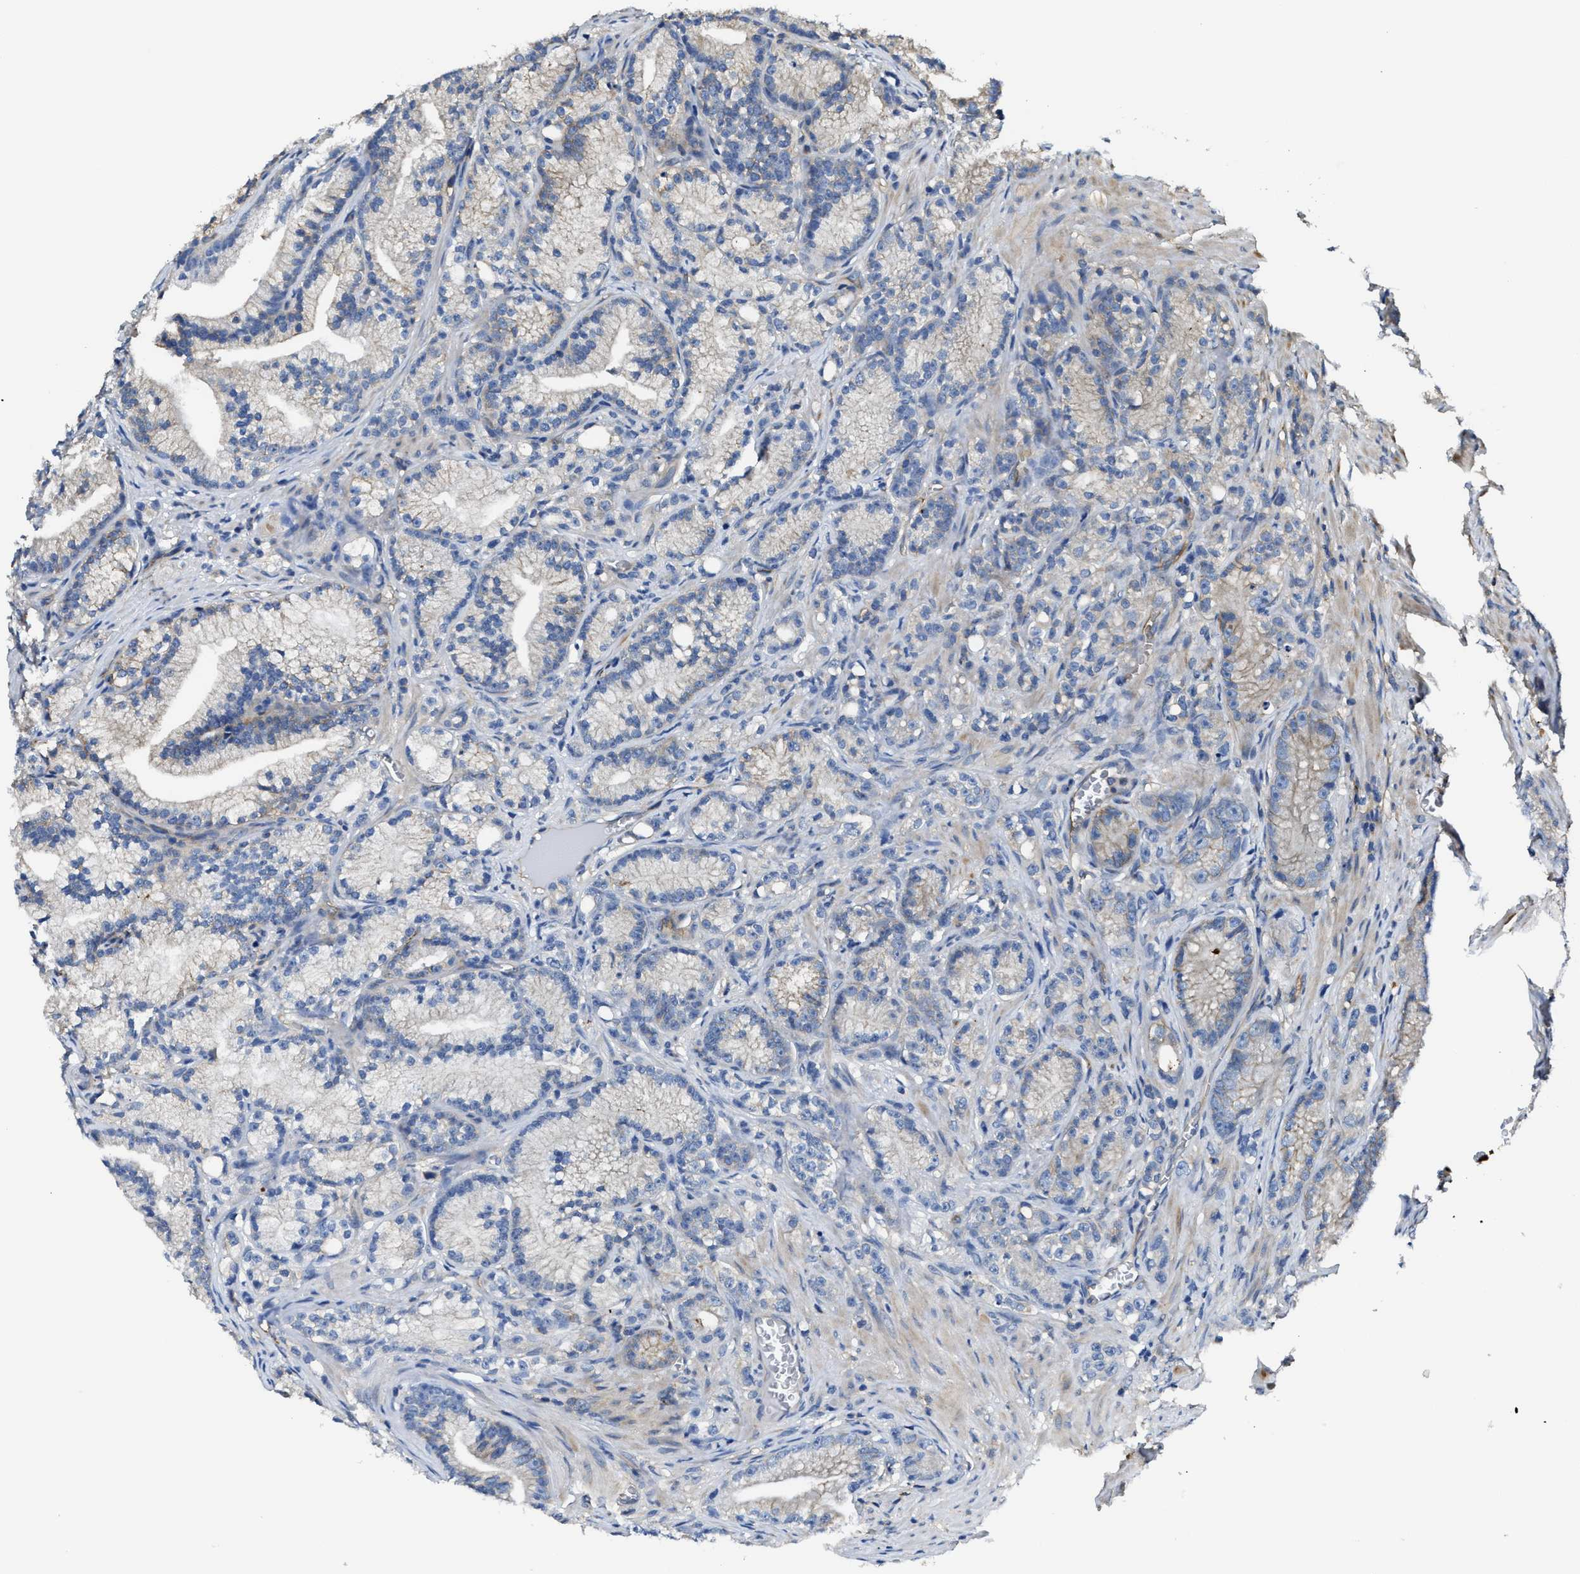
{"staining": {"intensity": "negative", "quantity": "none", "location": "none"}, "tissue": "prostate cancer", "cell_type": "Tumor cells", "image_type": "cancer", "snomed": [{"axis": "morphology", "description": "Adenocarcinoma, Low grade"}, {"axis": "topography", "description": "Prostate"}], "caption": "Tumor cells are negative for brown protein staining in prostate cancer (adenocarcinoma (low-grade)).", "gene": "TRAF6", "patient": {"sex": "male", "age": 89}}